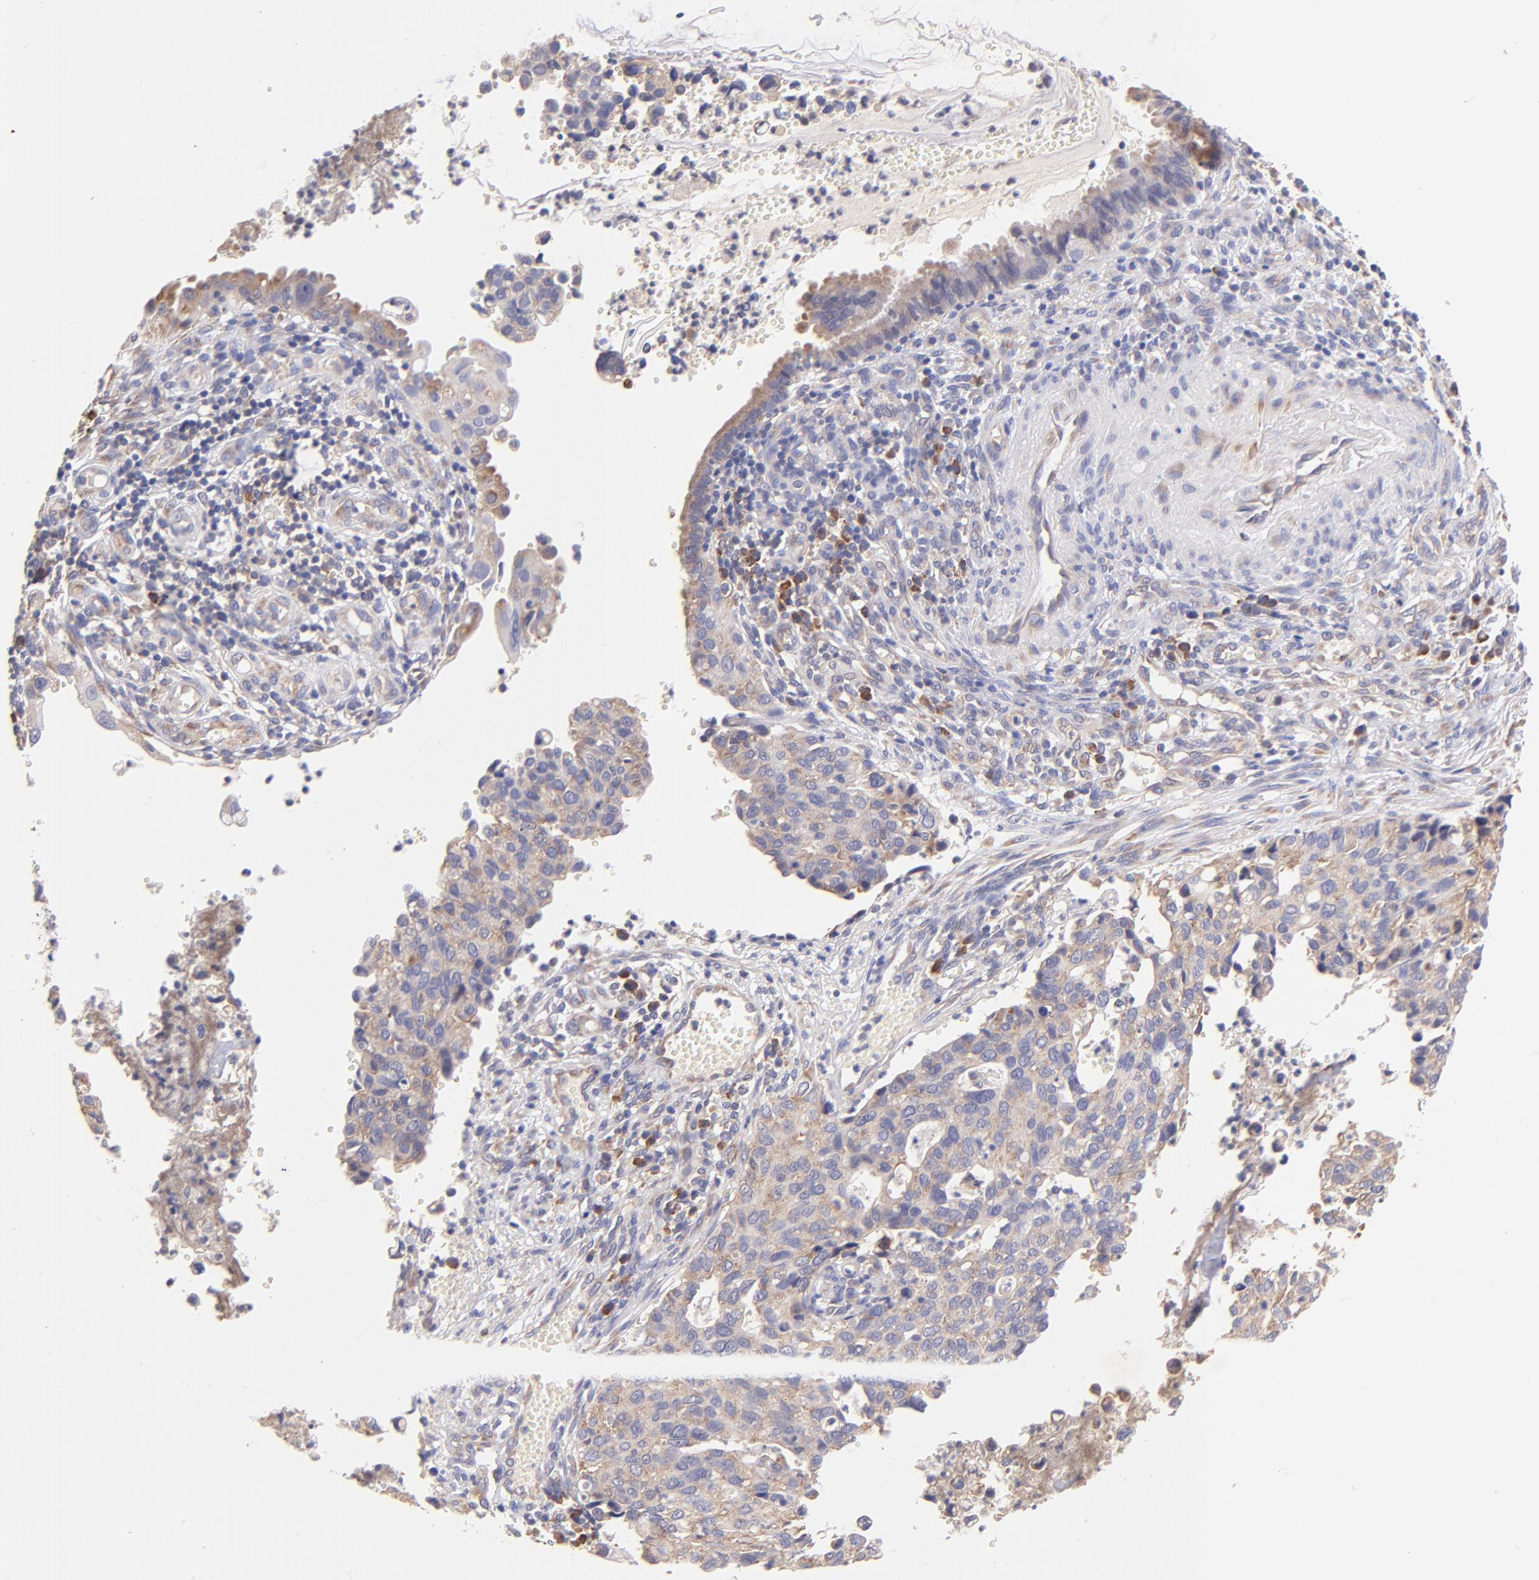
{"staining": {"intensity": "weak", "quantity": ">75%", "location": "cytoplasmic/membranous"}, "tissue": "cervical cancer", "cell_type": "Tumor cells", "image_type": "cancer", "snomed": [{"axis": "morphology", "description": "Normal tissue, NOS"}, {"axis": "morphology", "description": "Squamous cell carcinoma, NOS"}, {"axis": "topography", "description": "Cervix"}], "caption": "A brown stain highlights weak cytoplasmic/membranous expression of a protein in squamous cell carcinoma (cervical) tumor cells.", "gene": "RPL11", "patient": {"sex": "female", "age": 45}}